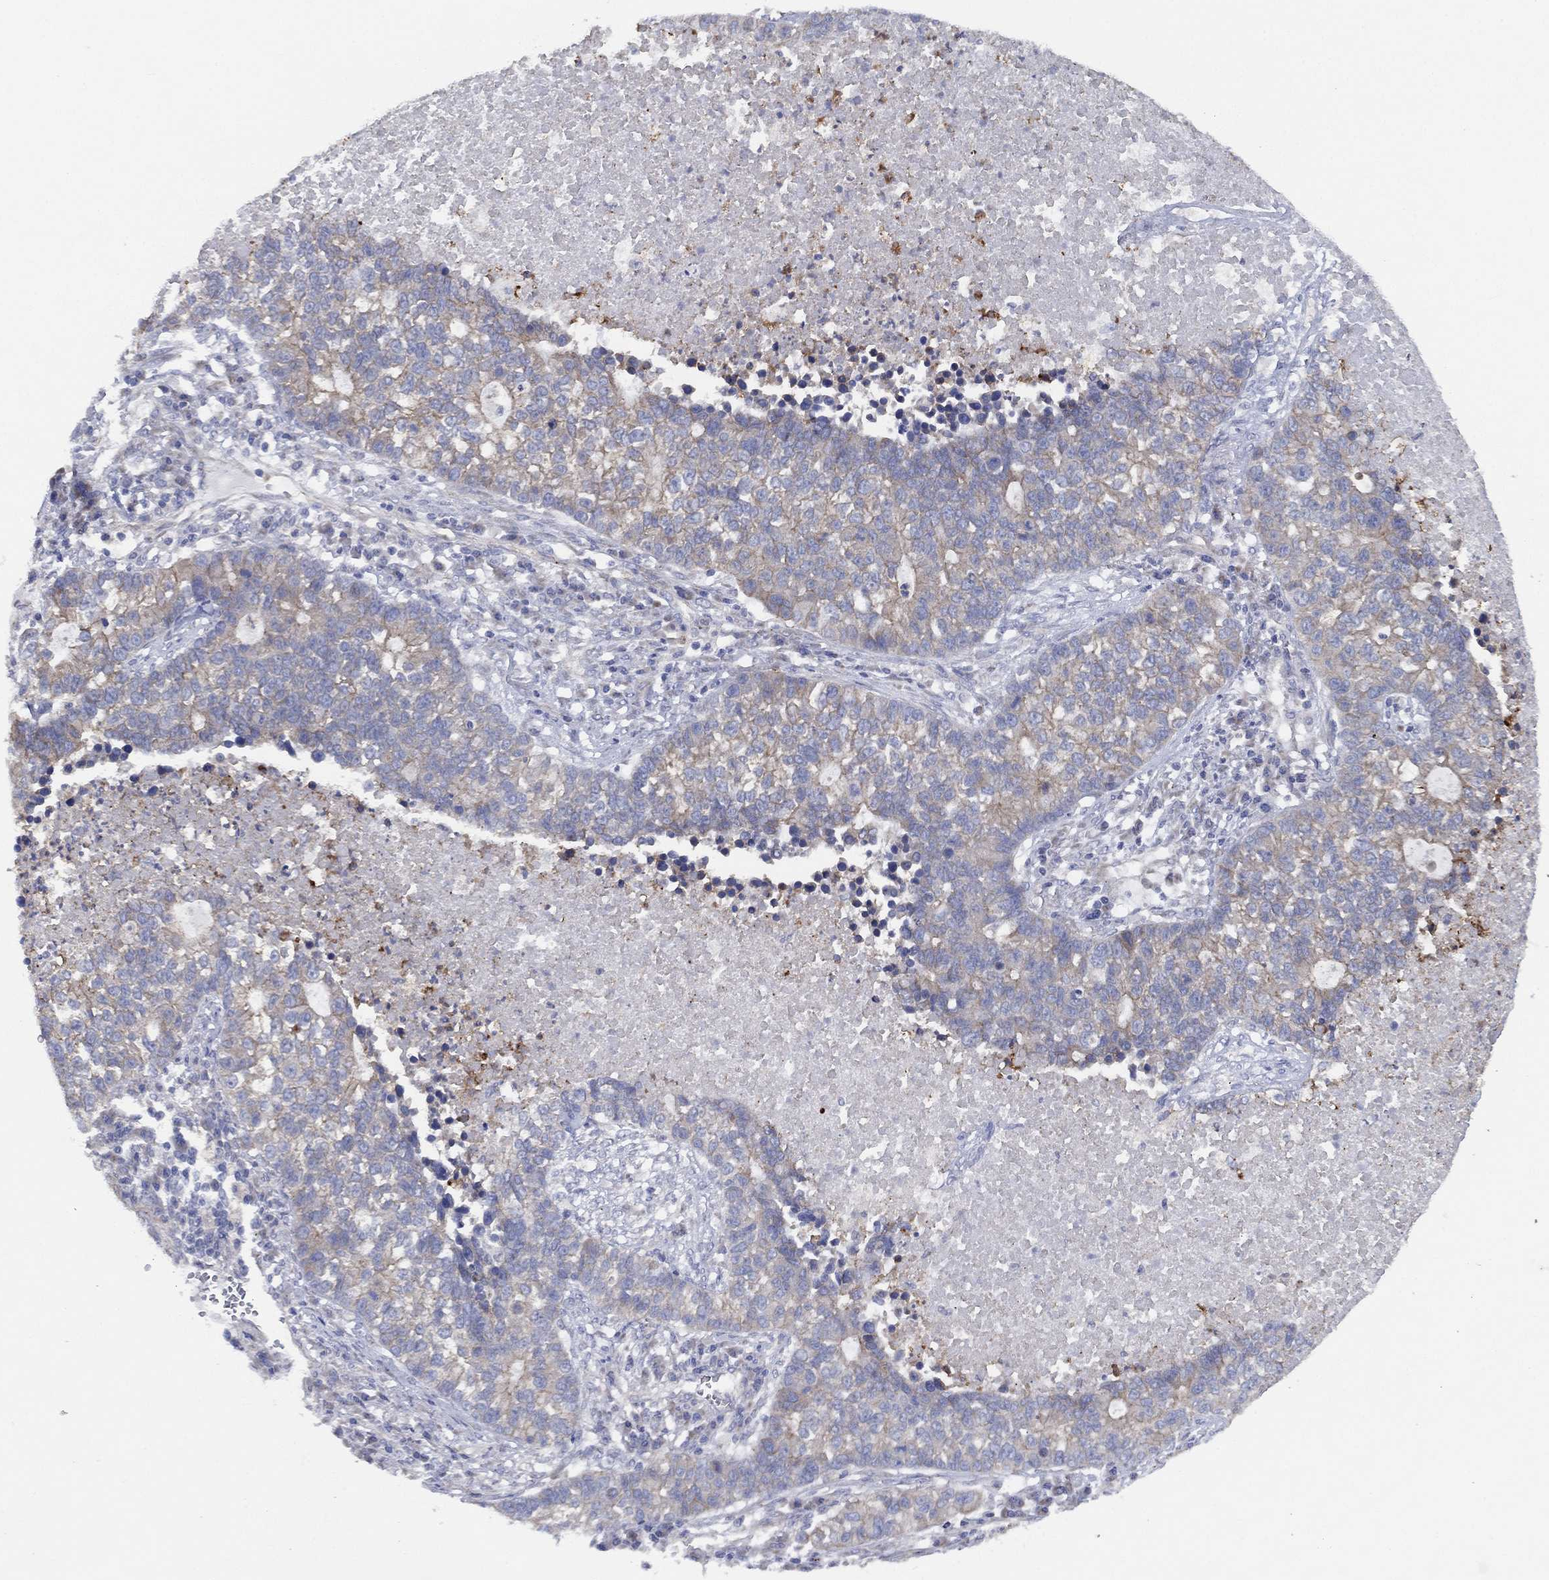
{"staining": {"intensity": "weak", "quantity": "<25%", "location": "cytoplasmic/membranous"}, "tissue": "lung cancer", "cell_type": "Tumor cells", "image_type": "cancer", "snomed": [{"axis": "morphology", "description": "Adenocarcinoma, NOS"}, {"axis": "topography", "description": "Lung"}], "caption": "Tumor cells are negative for protein expression in human lung cancer.", "gene": "ZNF223", "patient": {"sex": "male", "age": 57}}